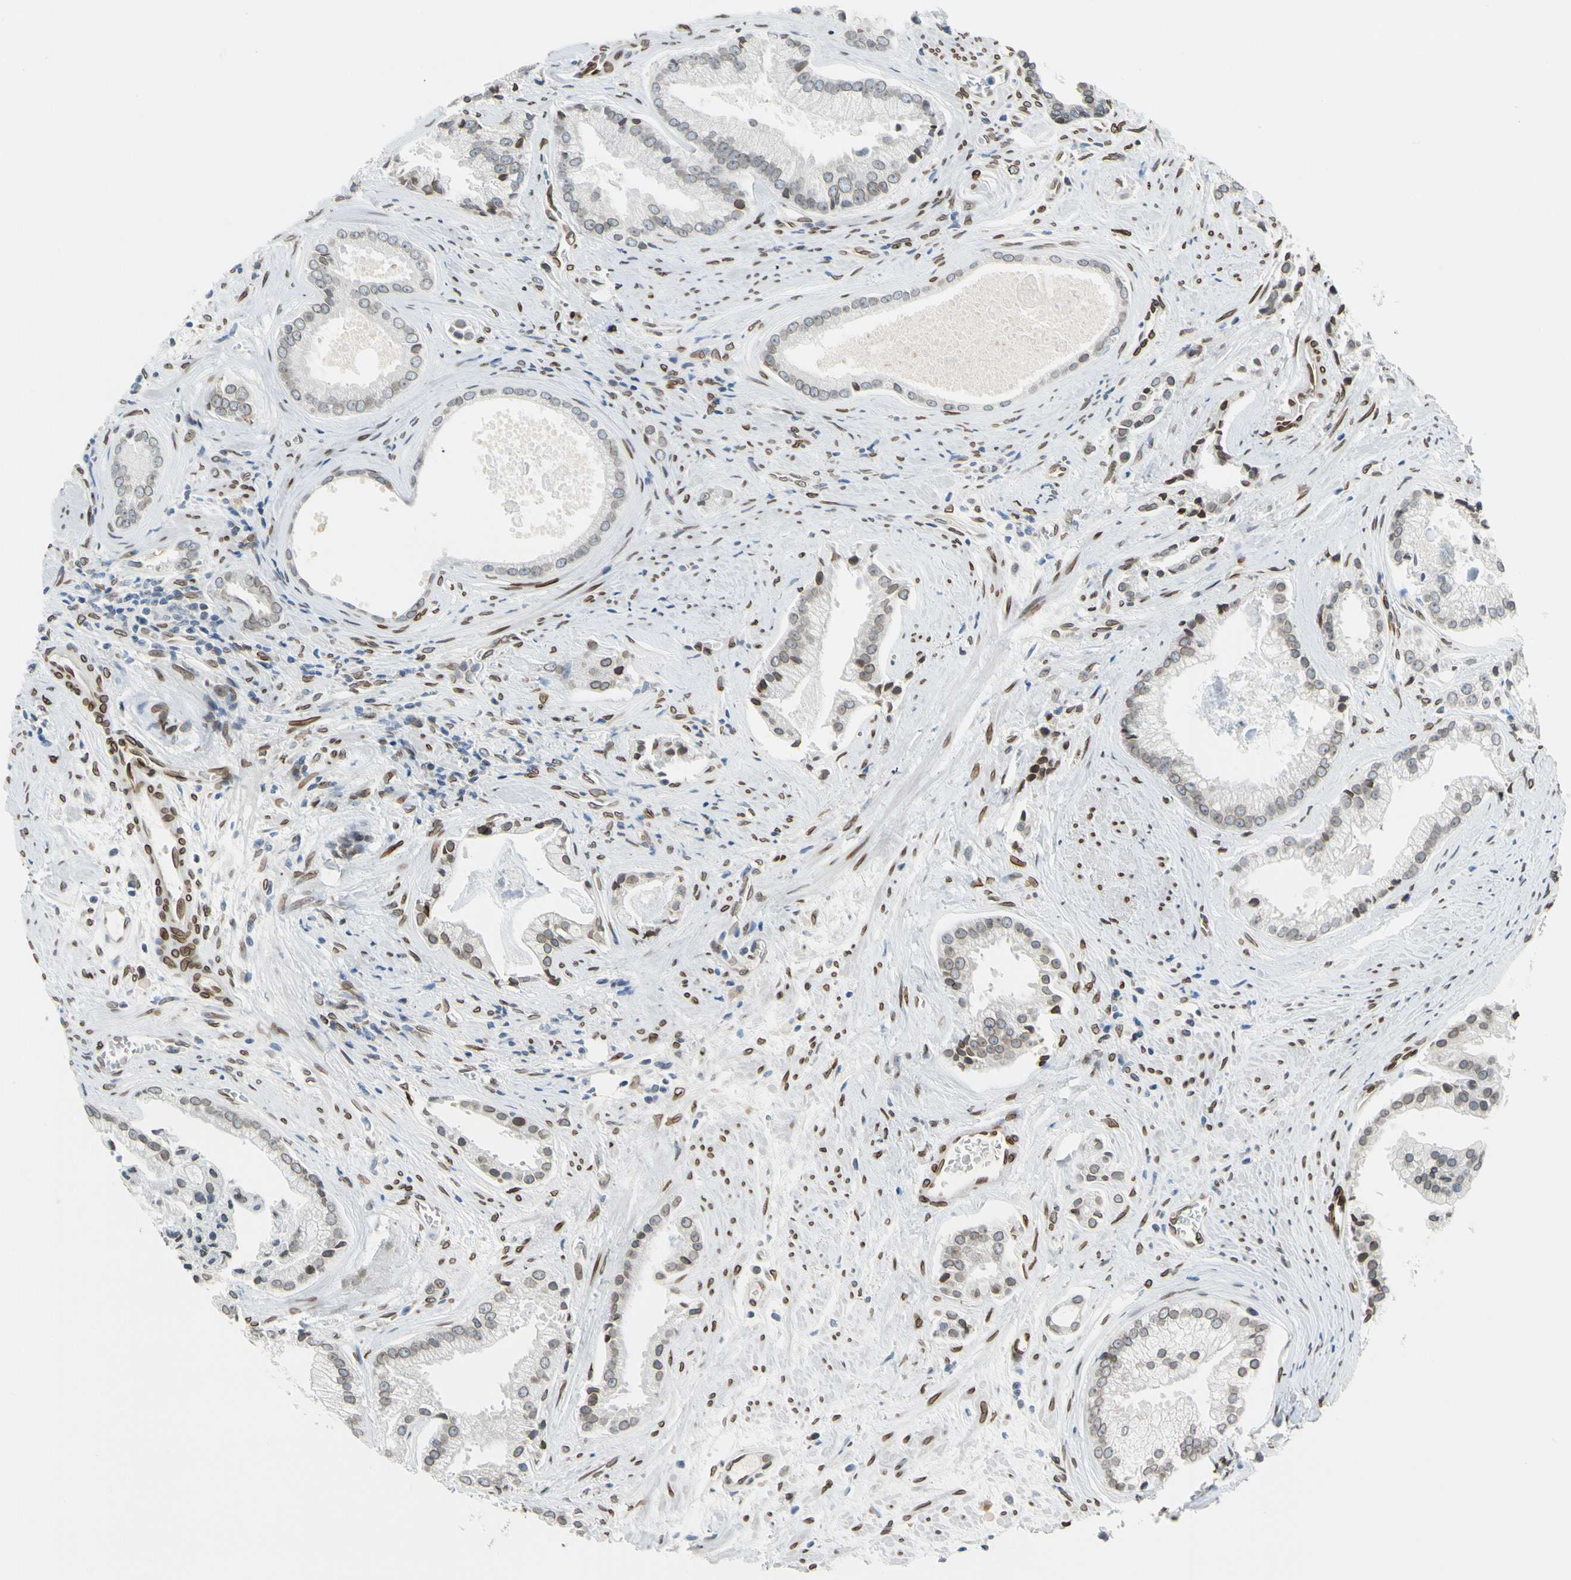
{"staining": {"intensity": "weak", "quantity": "25%-75%", "location": "cytoplasmic/membranous,nuclear"}, "tissue": "prostate cancer", "cell_type": "Tumor cells", "image_type": "cancer", "snomed": [{"axis": "morphology", "description": "Adenocarcinoma, High grade"}, {"axis": "topography", "description": "Prostate"}], "caption": "Immunohistochemical staining of human prostate cancer shows weak cytoplasmic/membranous and nuclear protein staining in about 25%-75% of tumor cells. Immunohistochemistry stains the protein in brown and the nuclei are stained blue.", "gene": "SUN1", "patient": {"sex": "male", "age": 67}}